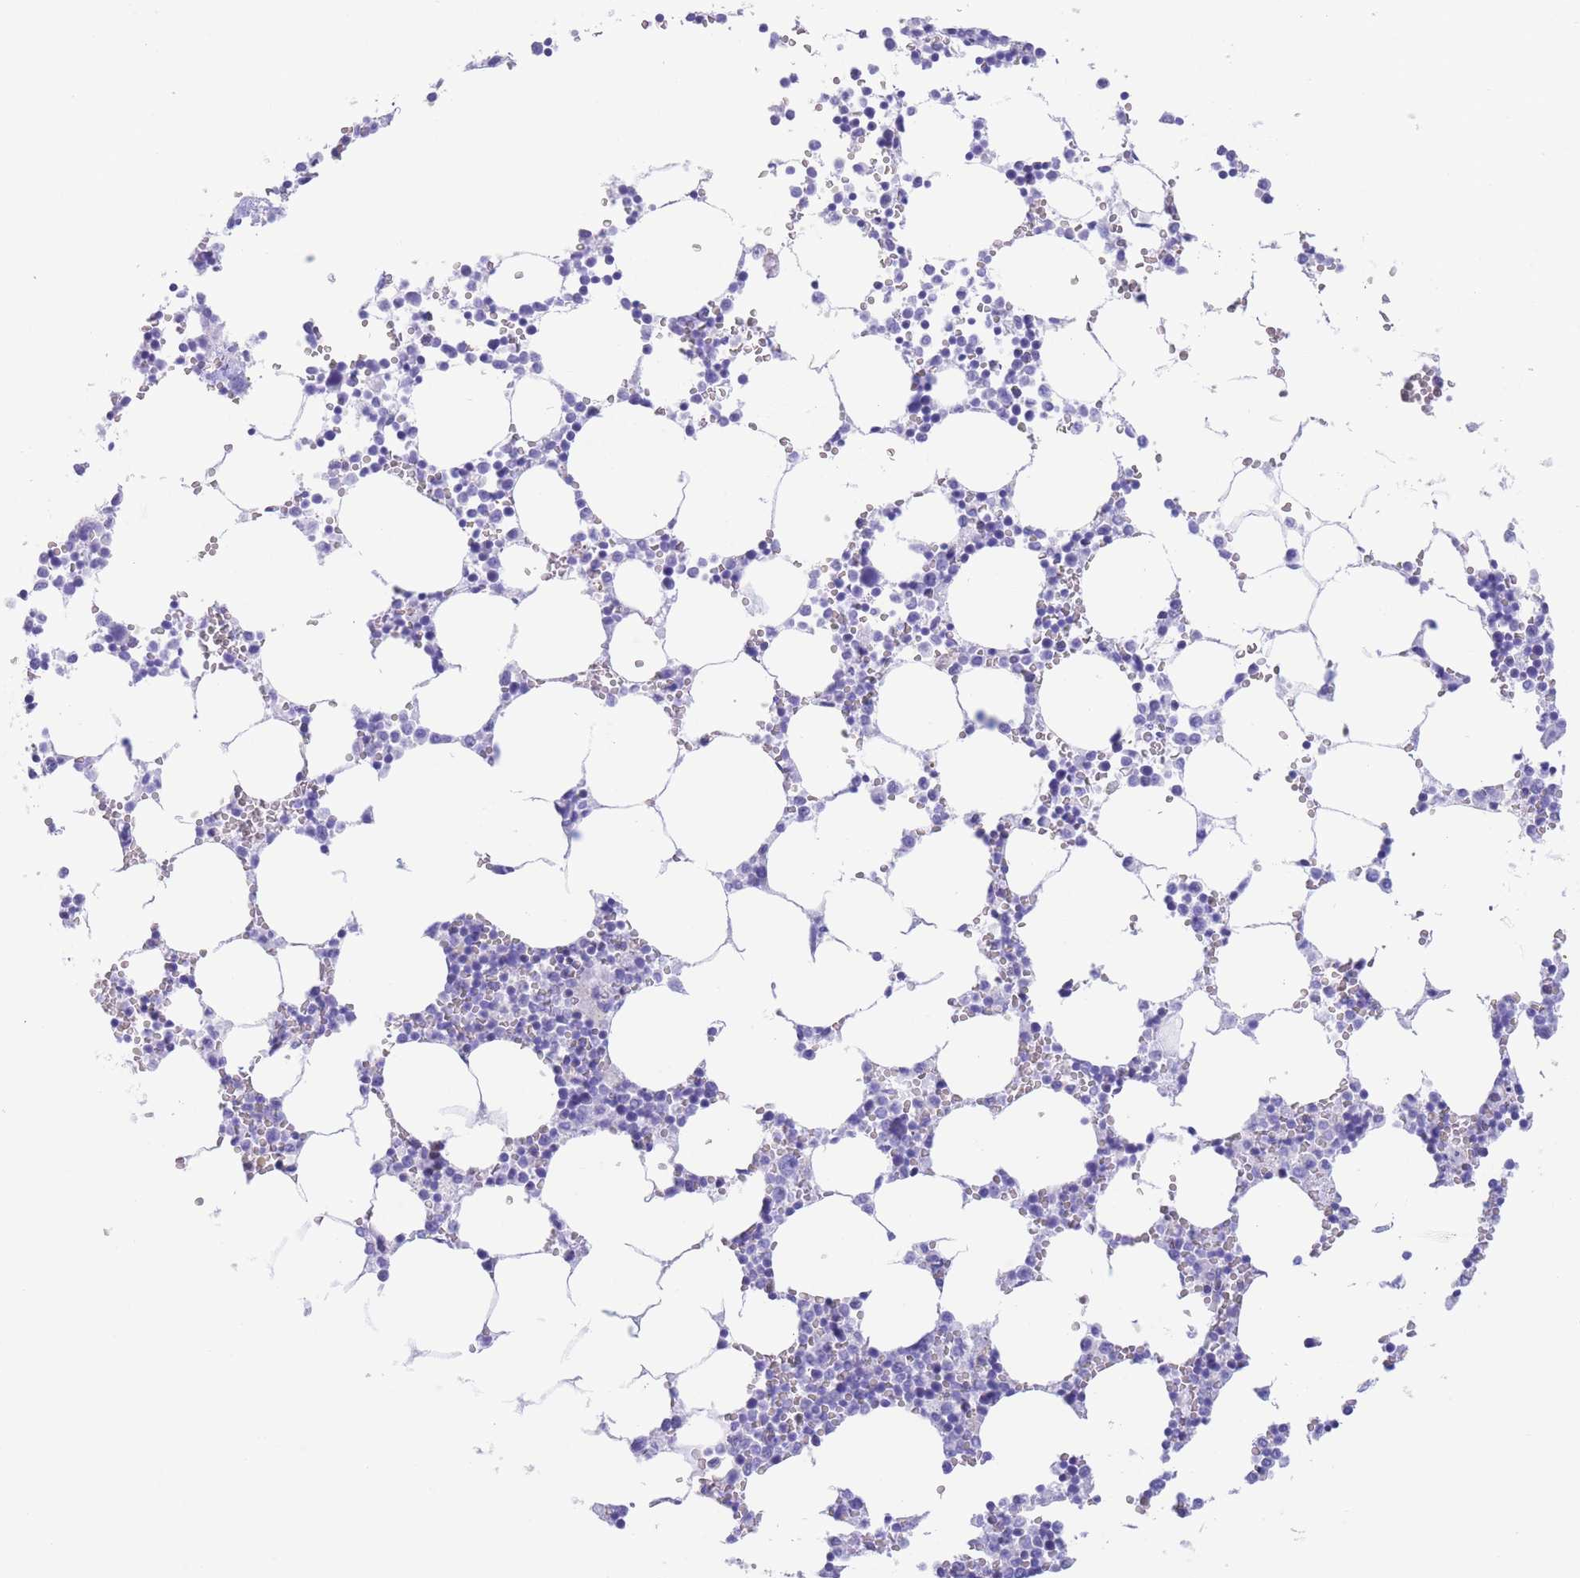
{"staining": {"intensity": "negative", "quantity": "none", "location": "none"}, "tissue": "bone marrow", "cell_type": "Hematopoietic cells", "image_type": "normal", "snomed": [{"axis": "morphology", "description": "Normal tissue, NOS"}, {"axis": "topography", "description": "Bone marrow"}], "caption": "The photomicrograph demonstrates no staining of hematopoietic cells in benign bone marrow. Brightfield microscopy of immunohistochemistry (IHC) stained with DAB (3,3'-diaminobenzidine) (brown) and hematoxylin (blue), captured at high magnification.", "gene": "SLCO1B1", "patient": {"sex": "female", "age": 64}}